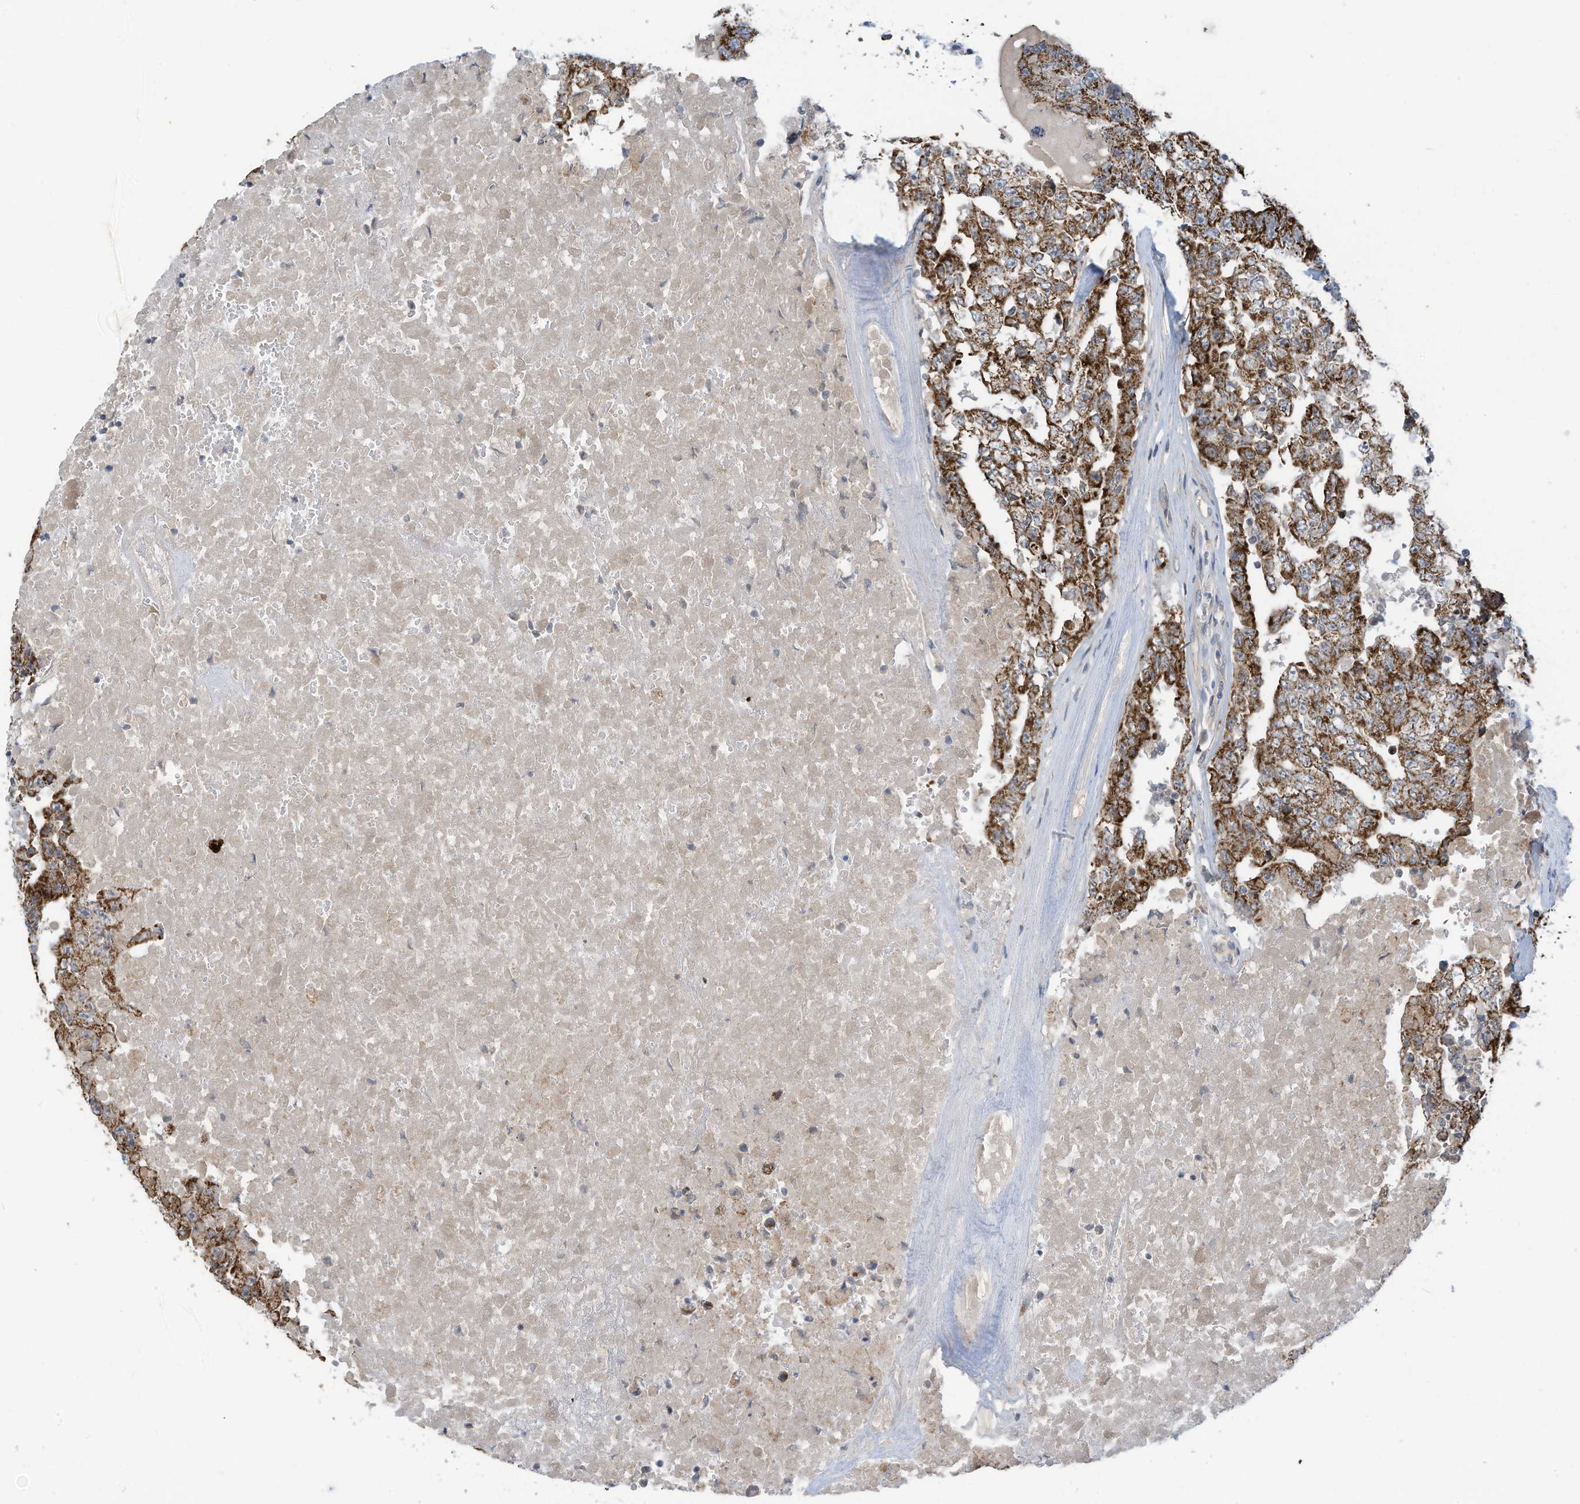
{"staining": {"intensity": "strong", "quantity": ">75%", "location": "cytoplasmic/membranous"}, "tissue": "testis cancer", "cell_type": "Tumor cells", "image_type": "cancer", "snomed": [{"axis": "morphology", "description": "Carcinoma, Embryonal, NOS"}, {"axis": "topography", "description": "Testis"}], "caption": "Immunohistochemical staining of embryonal carcinoma (testis) reveals strong cytoplasmic/membranous protein expression in about >75% of tumor cells.", "gene": "SCGB1D2", "patient": {"sex": "male", "age": 26}}